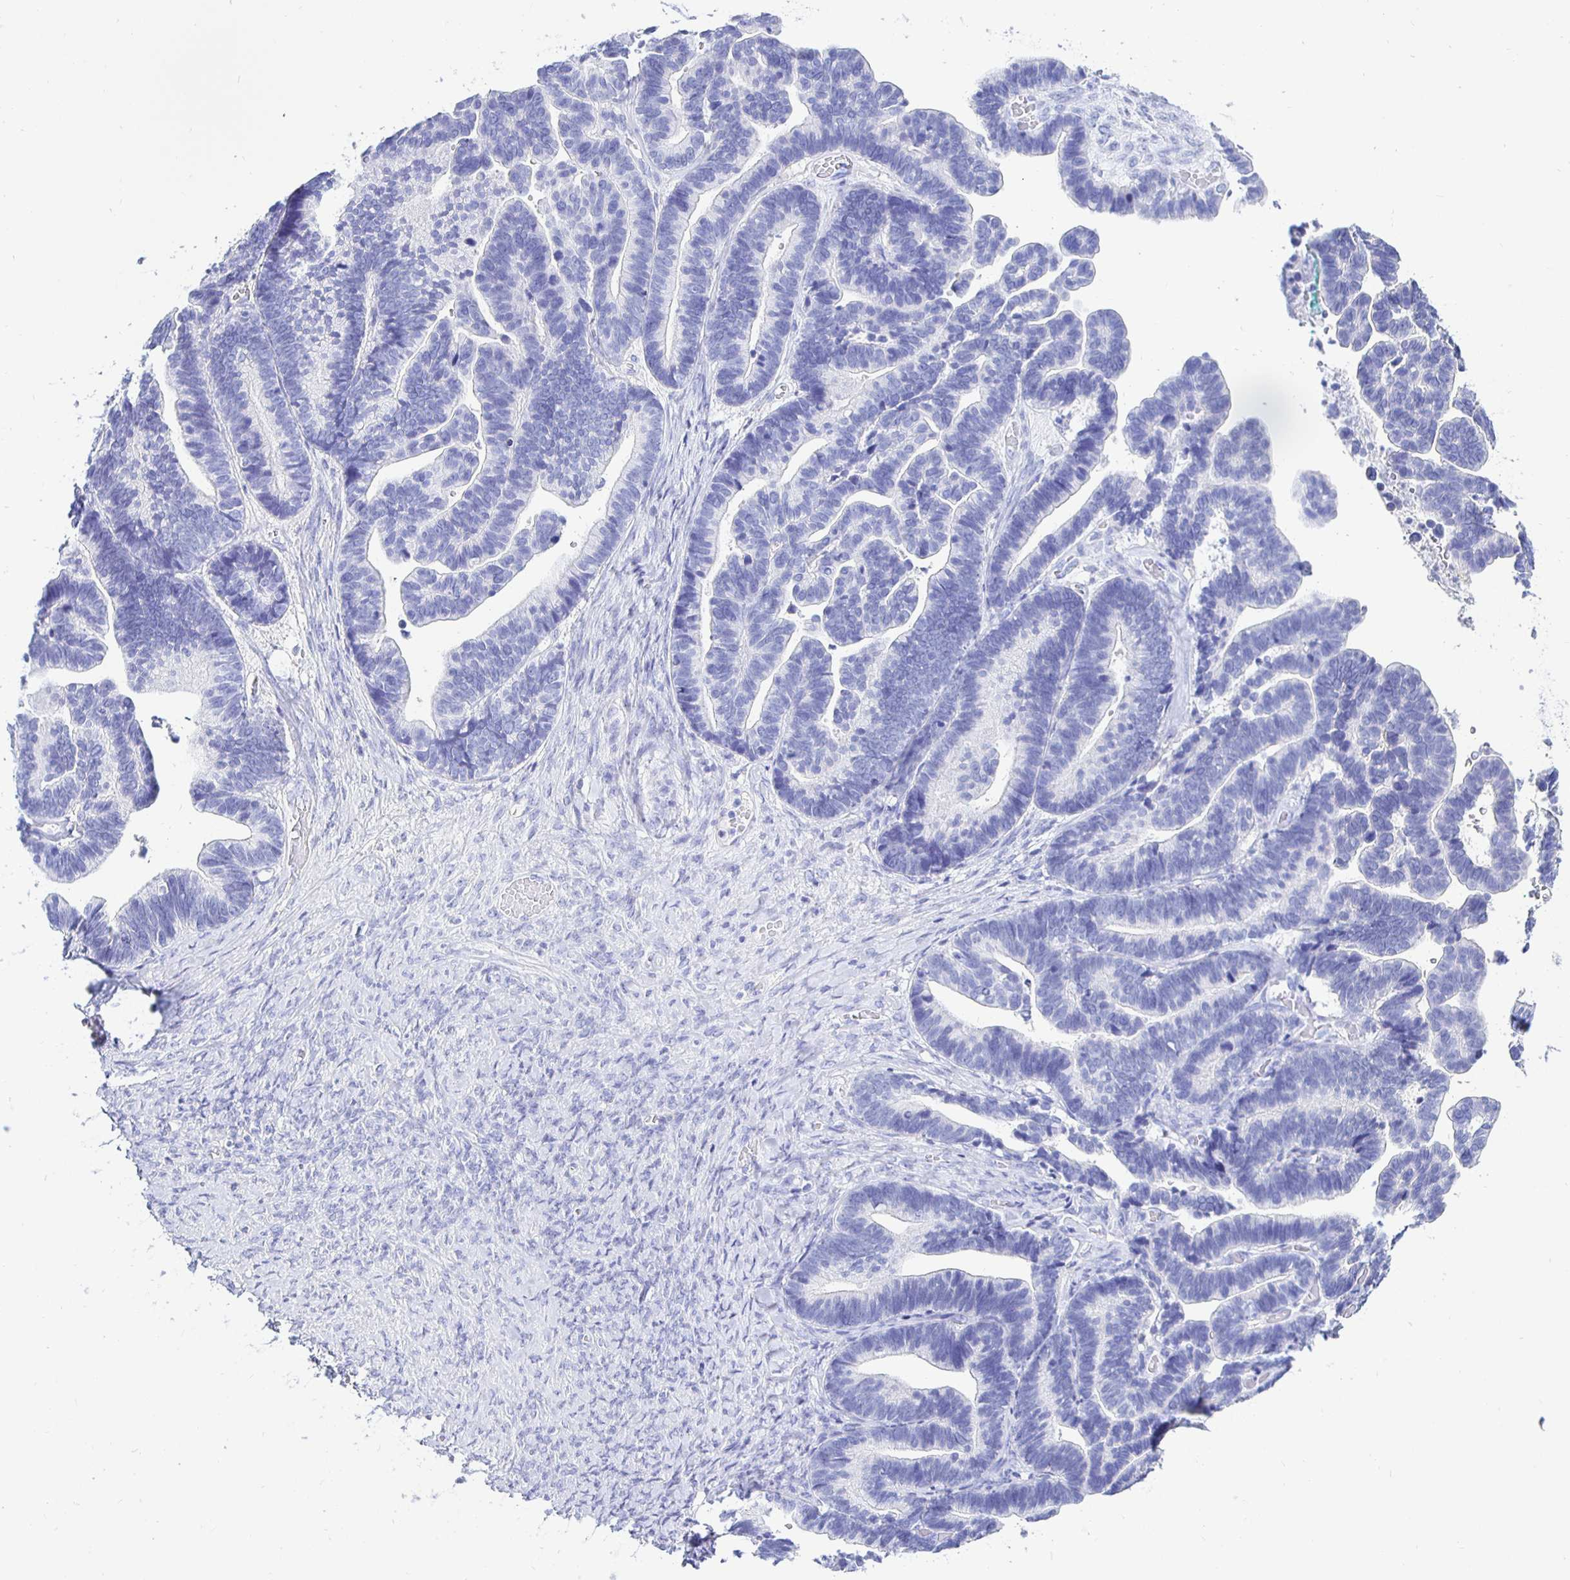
{"staining": {"intensity": "negative", "quantity": "none", "location": "none"}, "tissue": "ovarian cancer", "cell_type": "Tumor cells", "image_type": "cancer", "snomed": [{"axis": "morphology", "description": "Cystadenocarcinoma, serous, NOS"}, {"axis": "topography", "description": "Ovary"}], "caption": "Immunohistochemistry (IHC) photomicrograph of neoplastic tissue: human ovarian cancer (serous cystadenocarcinoma) stained with DAB (3,3'-diaminobenzidine) shows no significant protein positivity in tumor cells. (DAB immunohistochemistry (IHC), high magnification).", "gene": "UMOD", "patient": {"sex": "female", "age": 56}}